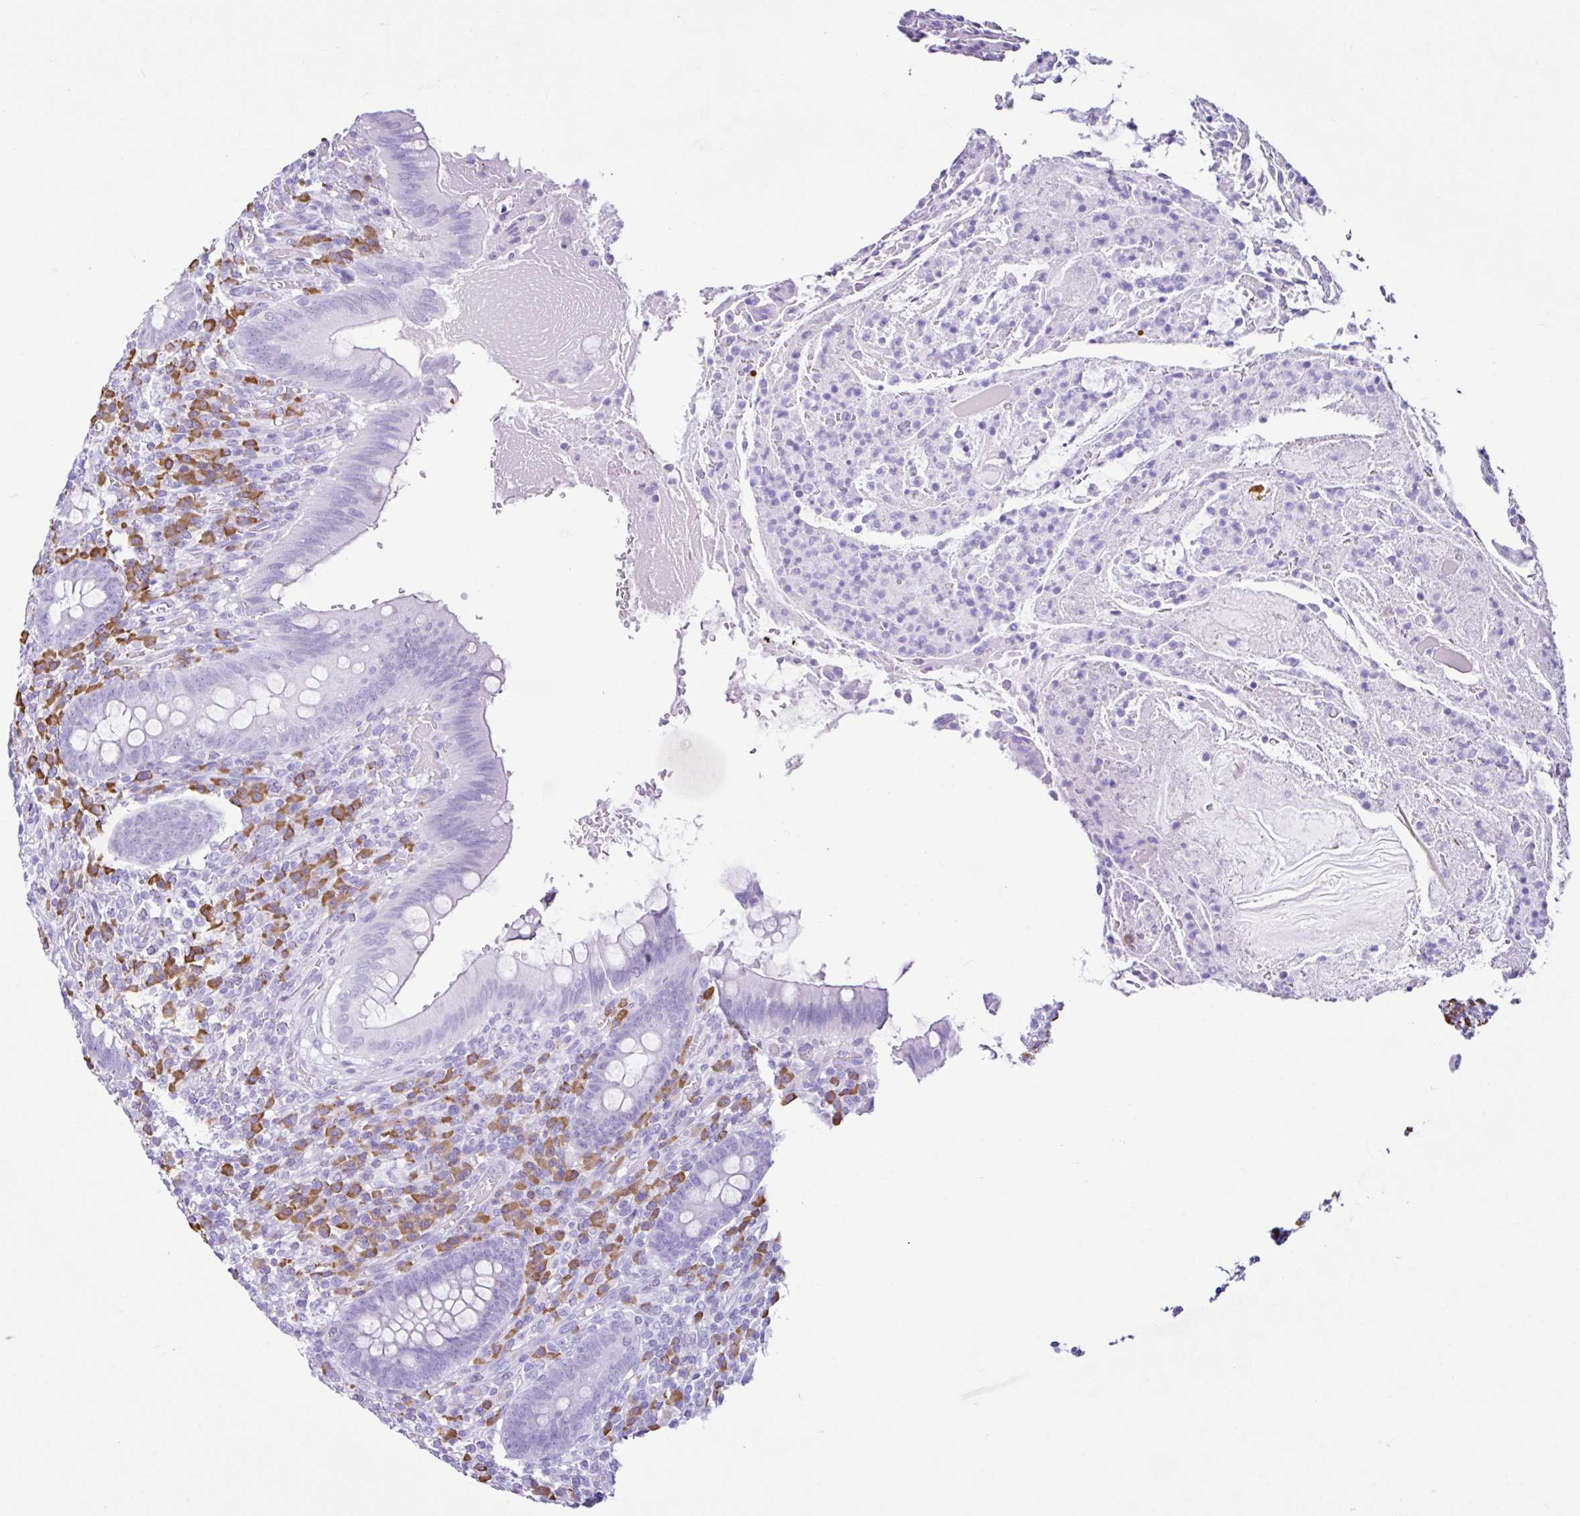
{"staining": {"intensity": "negative", "quantity": "none", "location": "none"}, "tissue": "appendix", "cell_type": "Glandular cells", "image_type": "normal", "snomed": [{"axis": "morphology", "description": "Normal tissue, NOS"}, {"axis": "topography", "description": "Appendix"}], "caption": "DAB immunohistochemical staining of normal appendix reveals no significant expression in glandular cells.", "gene": "PIGF", "patient": {"sex": "female", "age": 43}}